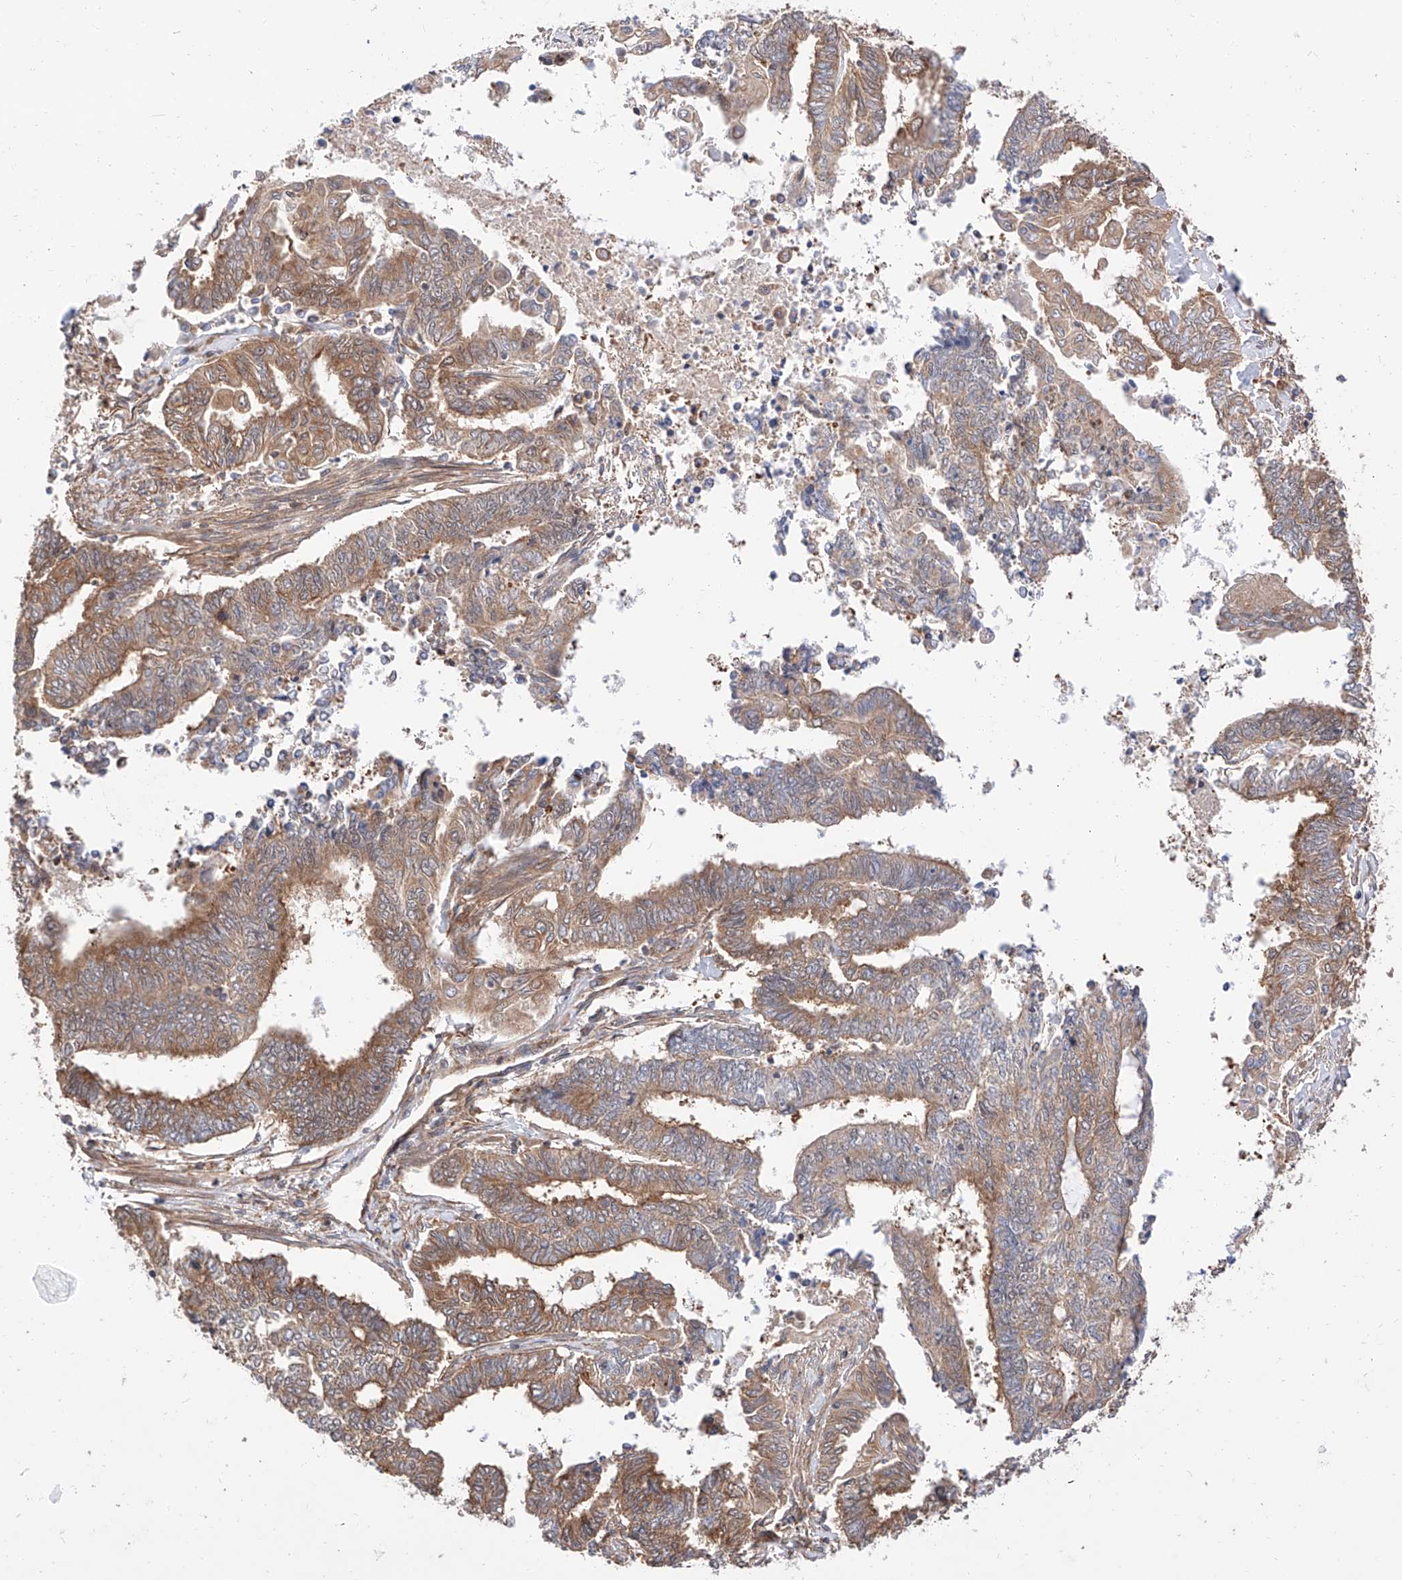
{"staining": {"intensity": "moderate", "quantity": ">75%", "location": "cytoplasmic/membranous"}, "tissue": "endometrial cancer", "cell_type": "Tumor cells", "image_type": "cancer", "snomed": [{"axis": "morphology", "description": "Adenocarcinoma, NOS"}, {"axis": "topography", "description": "Uterus"}, {"axis": "topography", "description": "Endometrium"}], "caption": "Adenocarcinoma (endometrial) tissue reveals moderate cytoplasmic/membranous positivity in about >75% of tumor cells, visualized by immunohistochemistry.", "gene": "ISCA2", "patient": {"sex": "female", "age": 70}}